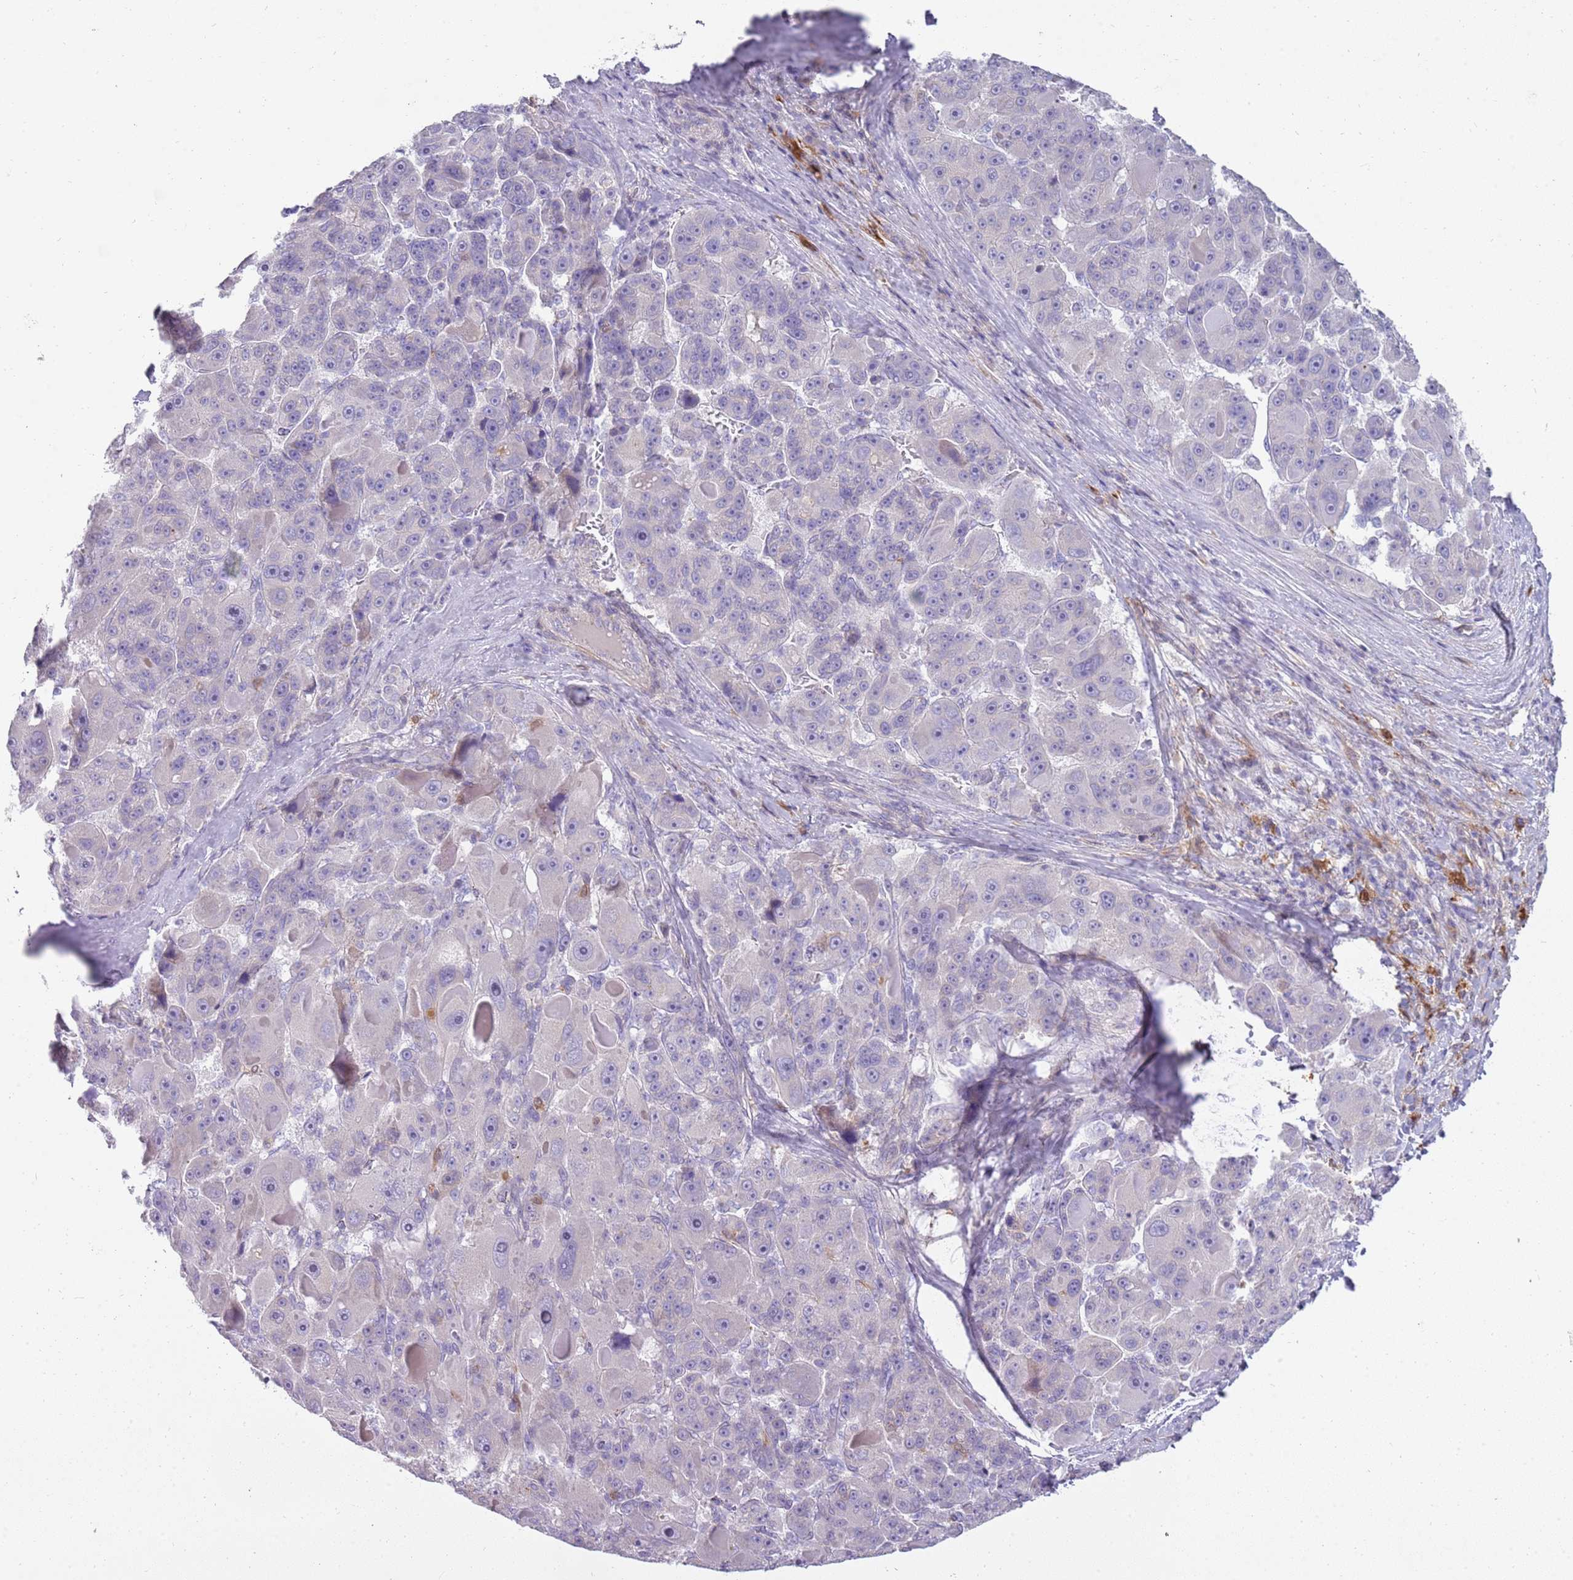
{"staining": {"intensity": "negative", "quantity": "none", "location": "none"}, "tissue": "liver cancer", "cell_type": "Tumor cells", "image_type": "cancer", "snomed": [{"axis": "morphology", "description": "Carcinoma, Hepatocellular, NOS"}, {"axis": "topography", "description": "Liver"}], "caption": "IHC of liver cancer exhibits no staining in tumor cells. (Immunohistochemistry (ihc), brightfield microscopy, high magnification).", "gene": "DIPK1C", "patient": {"sex": "male", "age": 76}}